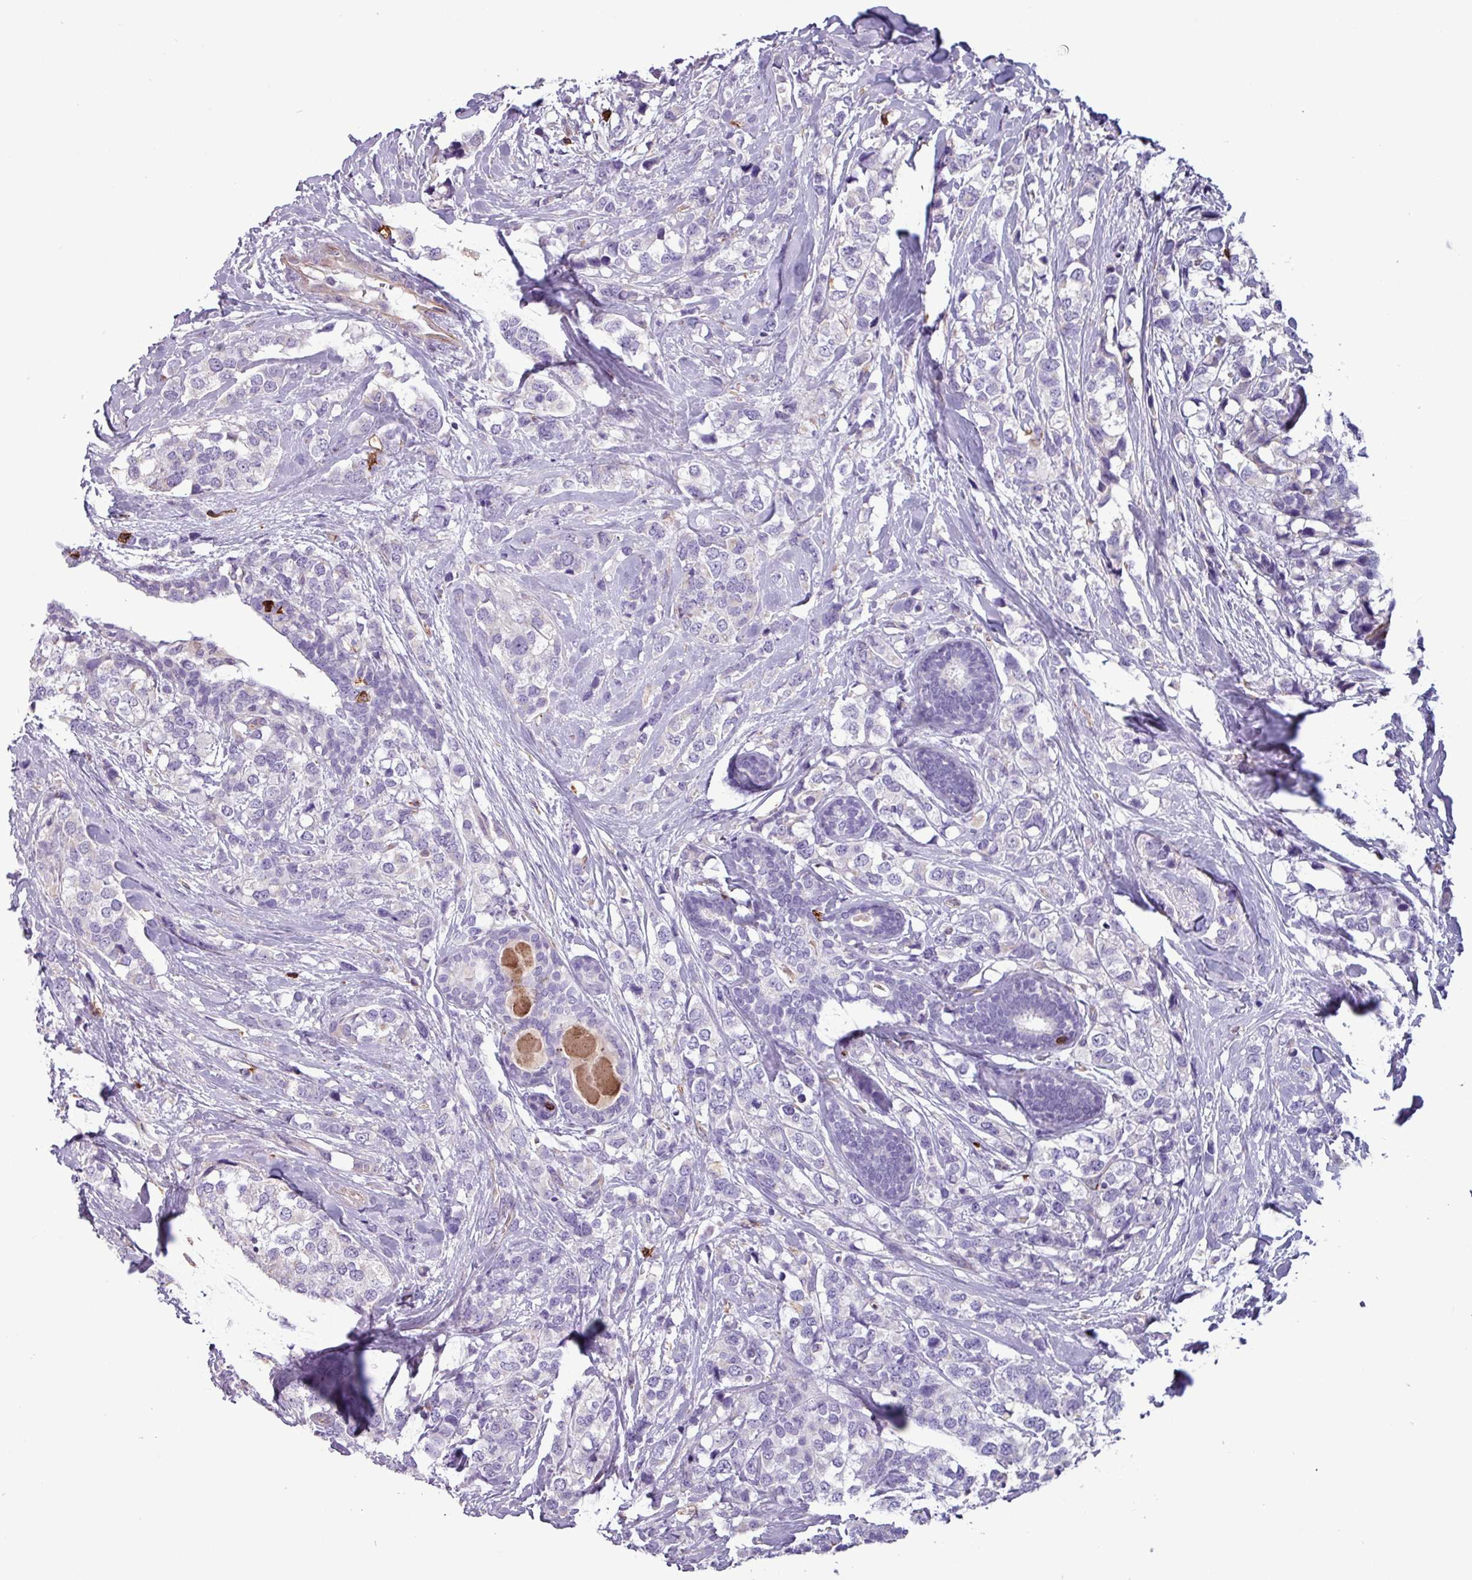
{"staining": {"intensity": "negative", "quantity": "none", "location": "none"}, "tissue": "breast cancer", "cell_type": "Tumor cells", "image_type": "cancer", "snomed": [{"axis": "morphology", "description": "Lobular carcinoma"}, {"axis": "topography", "description": "Breast"}], "caption": "Tumor cells show no significant expression in lobular carcinoma (breast). (DAB (3,3'-diaminobenzidine) immunohistochemistry visualized using brightfield microscopy, high magnification).", "gene": "CD8A", "patient": {"sex": "female", "age": 59}}